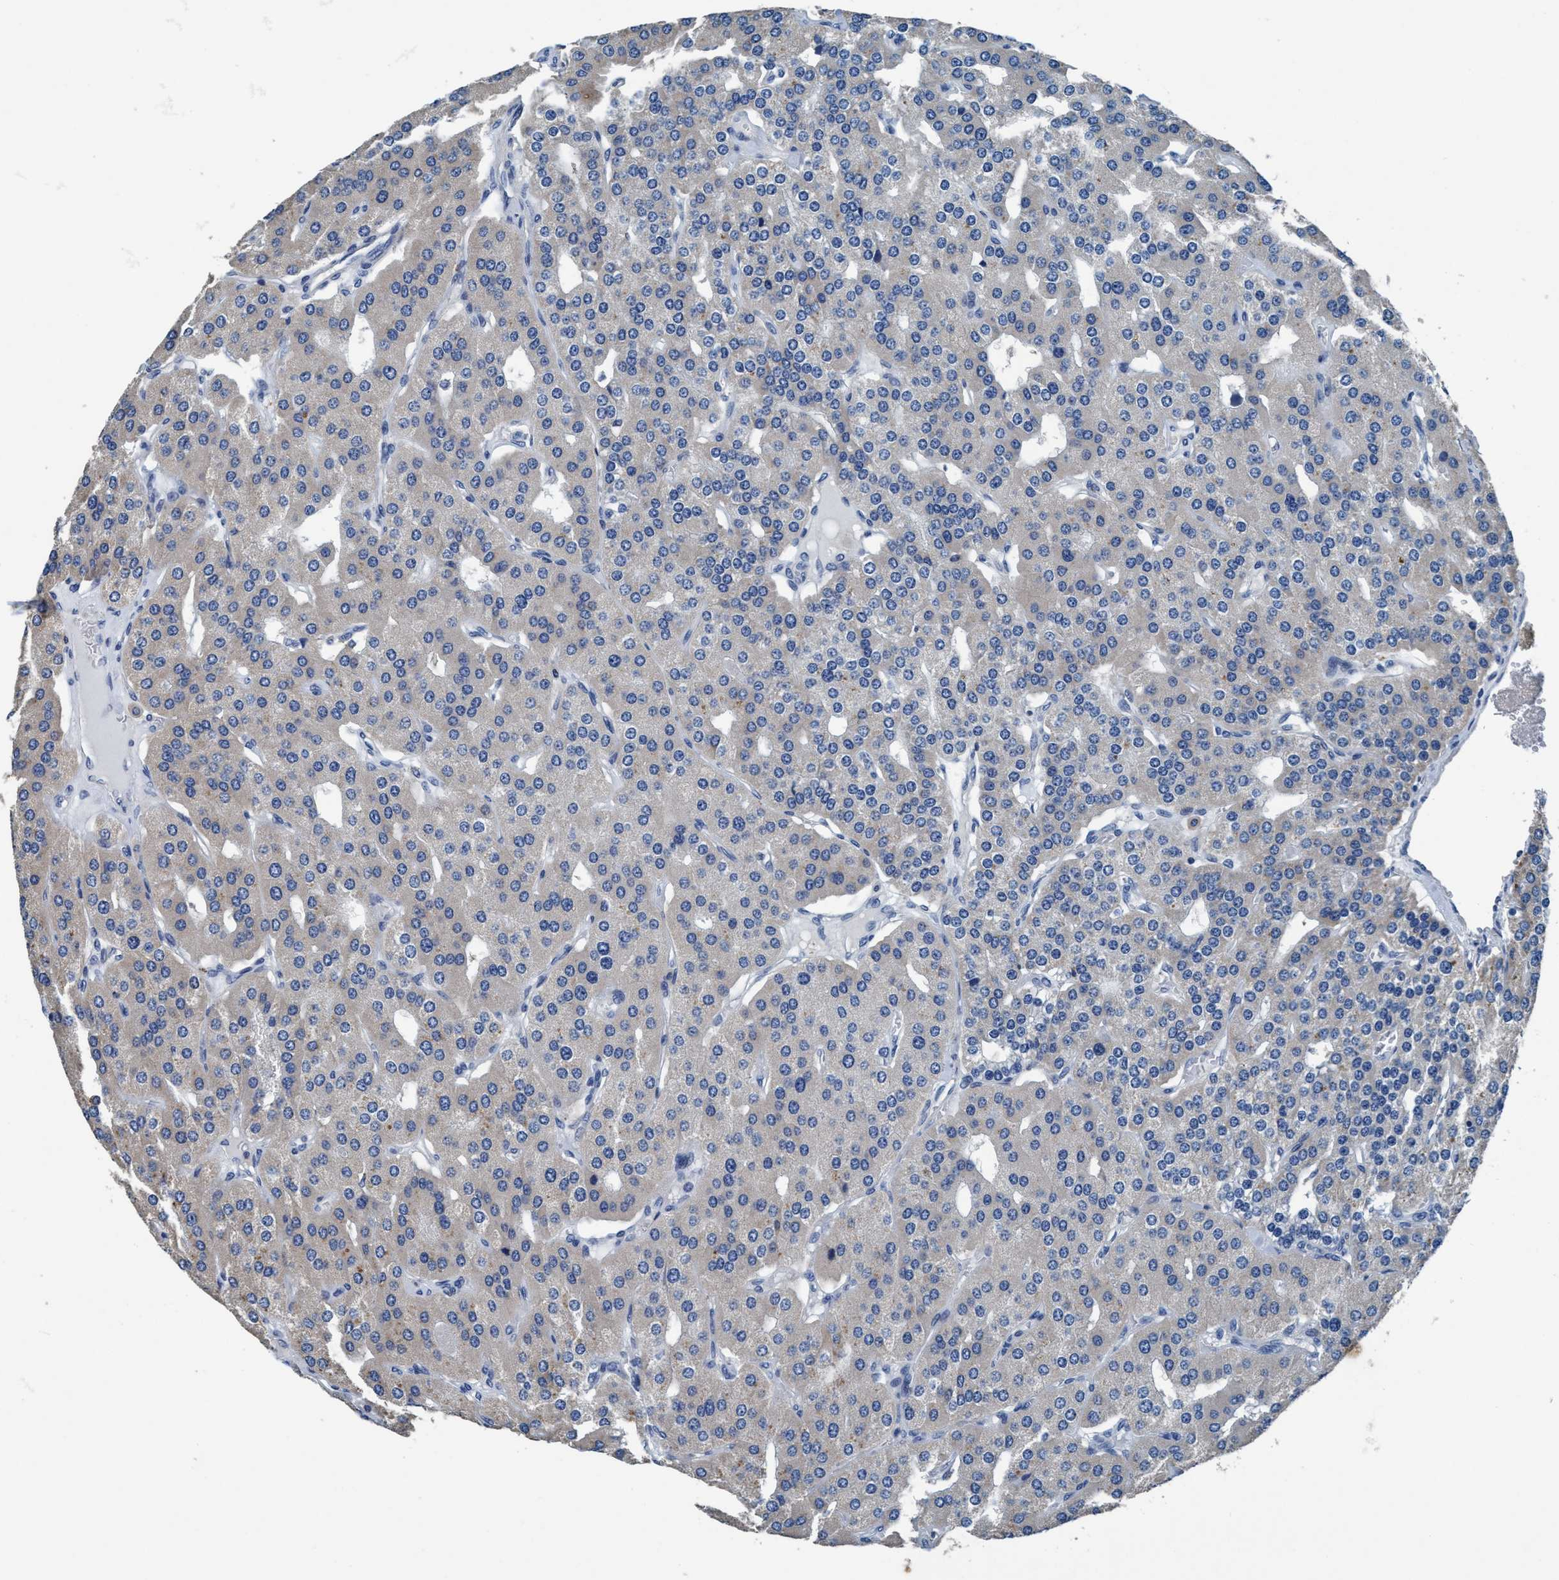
{"staining": {"intensity": "negative", "quantity": "none", "location": "none"}, "tissue": "parathyroid gland", "cell_type": "Glandular cells", "image_type": "normal", "snomed": [{"axis": "morphology", "description": "Normal tissue, NOS"}, {"axis": "morphology", "description": "Adenoma, NOS"}, {"axis": "topography", "description": "Parathyroid gland"}], "caption": "IHC of unremarkable human parathyroid gland demonstrates no staining in glandular cells.", "gene": "ANKFN1", "patient": {"sex": "female", "age": 86}}